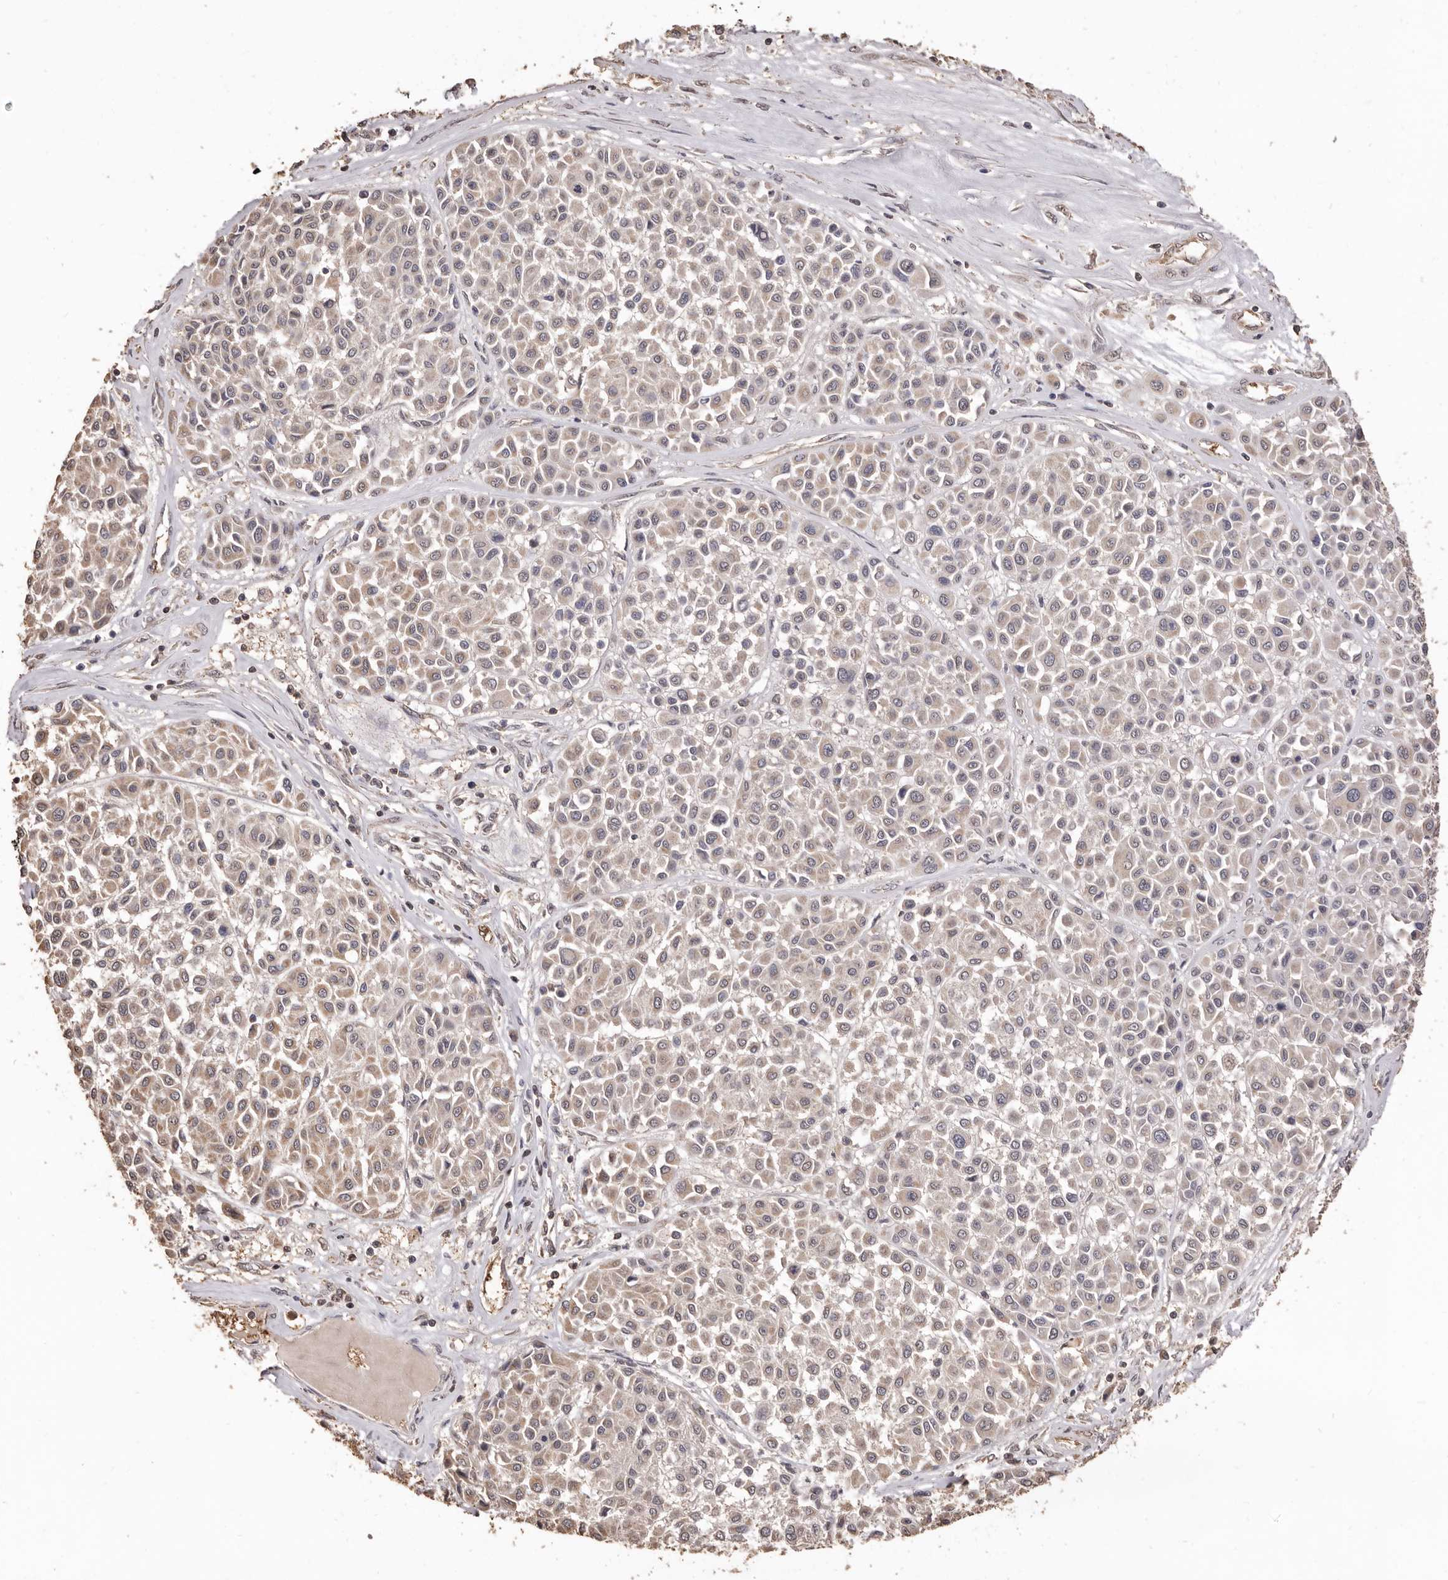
{"staining": {"intensity": "weak", "quantity": "<25%", "location": "cytoplasmic/membranous"}, "tissue": "melanoma", "cell_type": "Tumor cells", "image_type": "cancer", "snomed": [{"axis": "morphology", "description": "Malignant melanoma, Metastatic site"}, {"axis": "topography", "description": "Soft tissue"}], "caption": "This is an immunohistochemistry histopathology image of melanoma. There is no positivity in tumor cells.", "gene": "INAVA", "patient": {"sex": "male", "age": 41}}